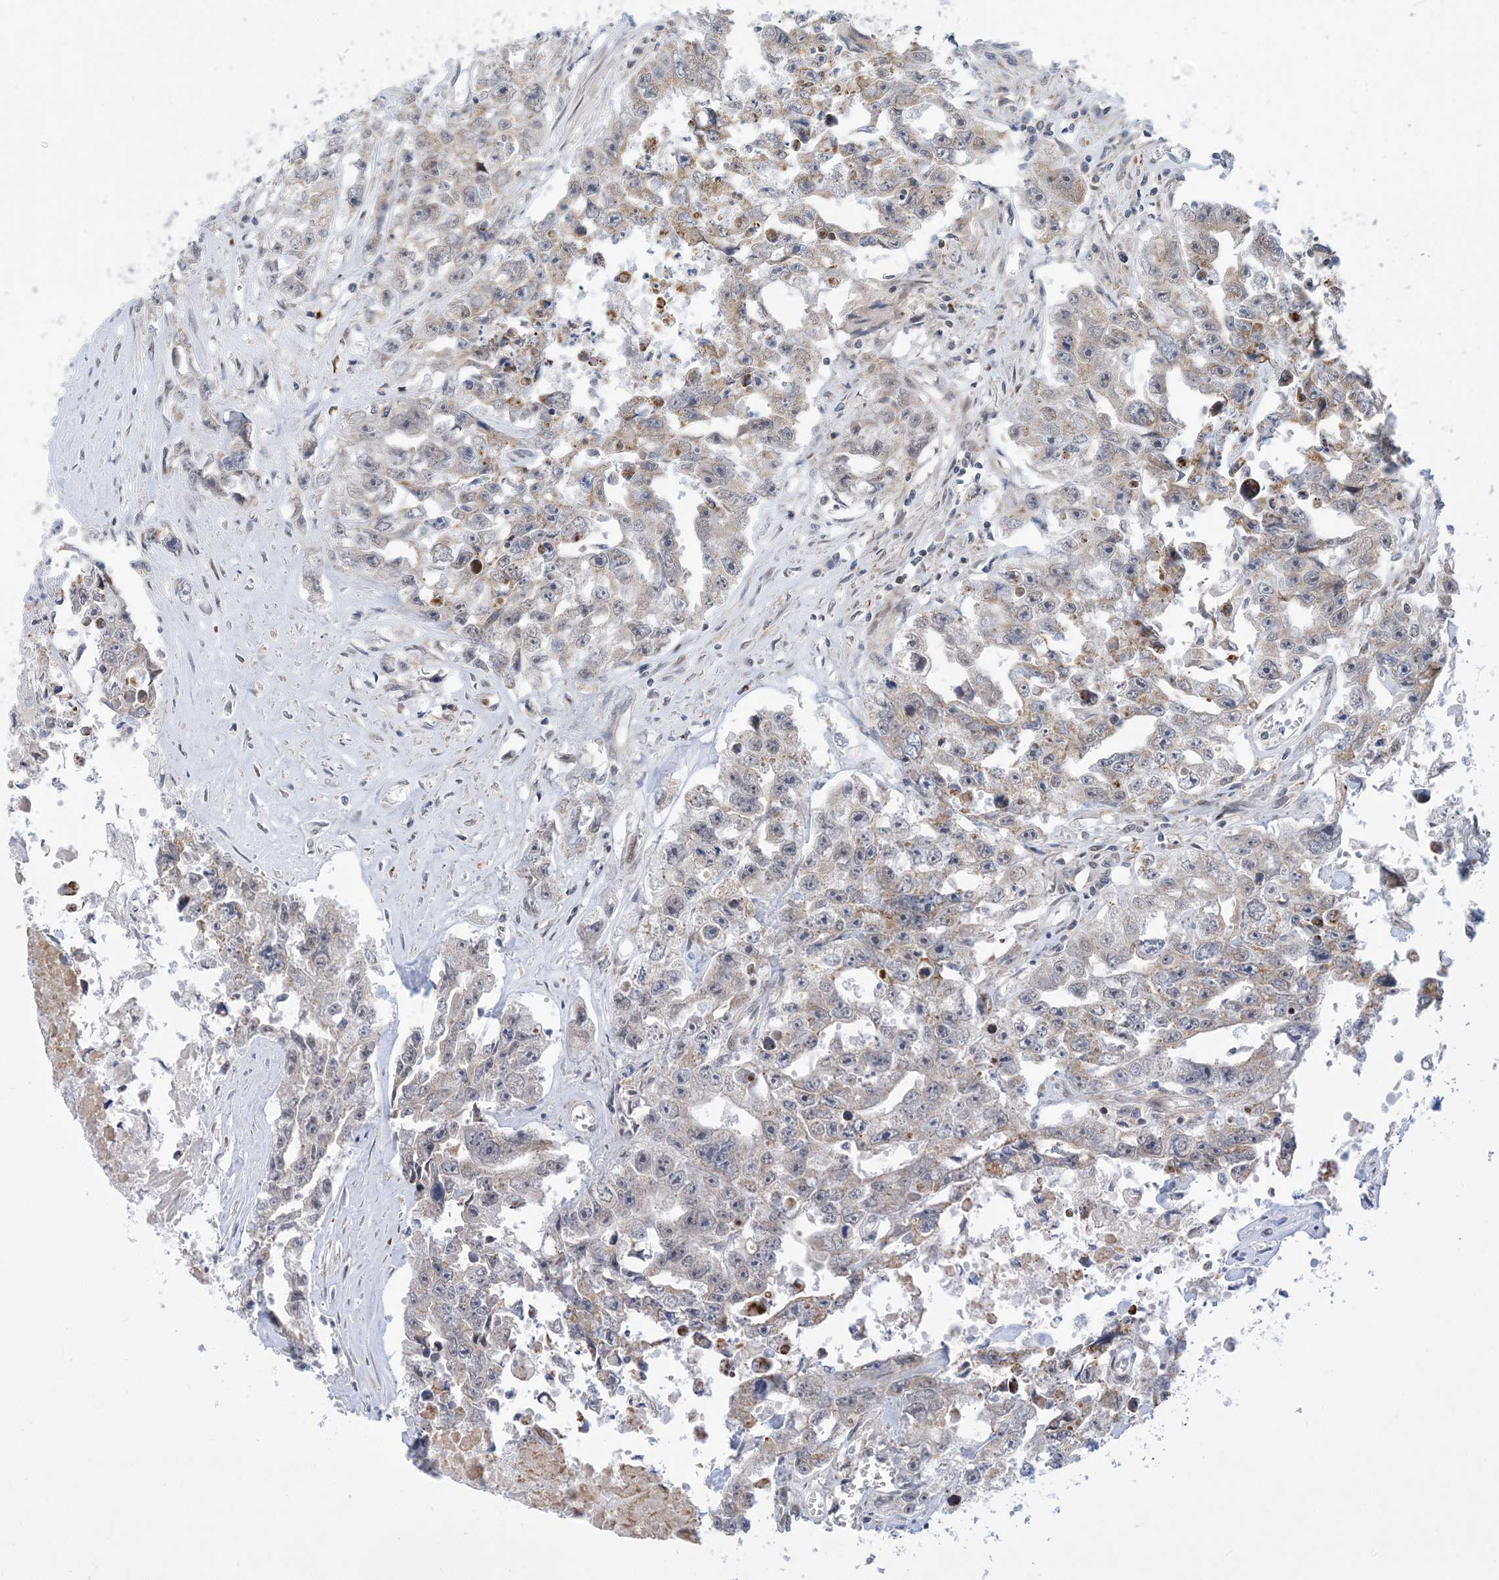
{"staining": {"intensity": "weak", "quantity": "<25%", "location": "nuclear"}, "tissue": "testis cancer", "cell_type": "Tumor cells", "image_type": "cancer", "snomed": [{"axis": "morphology", "description": "Seminoma, NOS"}, {"axis": "morphology", "description": "Carcinoma, Embryonal, NOS"}, {"axis": "topography", "description": "Testis"}], "caption": "A high-resolution histopathology image shows IHC staining of testis cancer (seminoma), which displays no significant staining in tumor cells. (Stains: DAB (3,3'-diaminobenzidine) IHC with hematoxylin counter stain, Microscopy: brightfield microscopy at high magnification).", "gene": "ZNF8", "patient": {"sex": "male", "age": 43}}